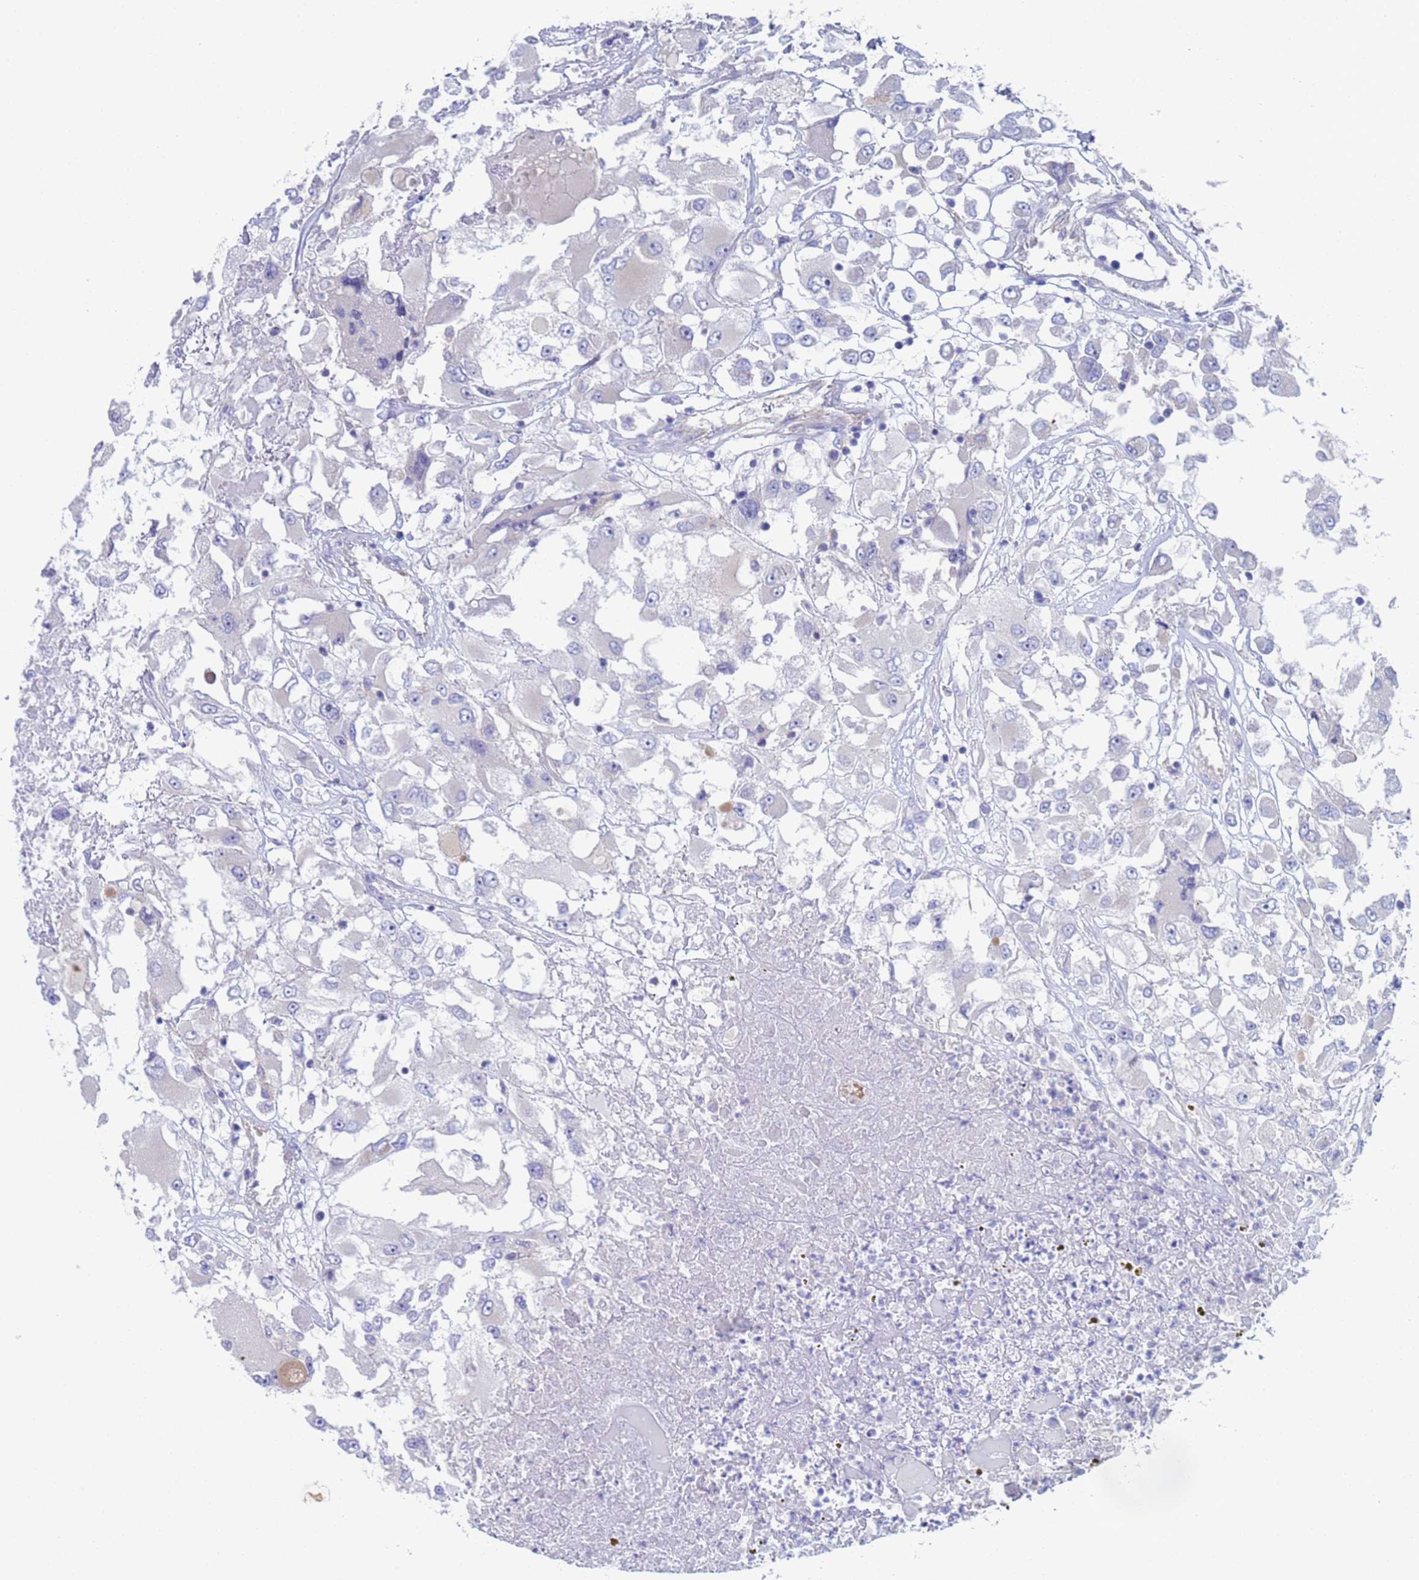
{"staining": {"intensity": "negative", "quantity": "none", "location": "none"}, "tissue": "renal cancer", "cell_type": "Tumor cells", "image_type": "cancer", "snomed": [{"axis": "morphology", "description": "Adenocarcinoma, NOS"}, {"axis": "topography", "description": "Kidney"}], "caption": "Renal adenocarcinoma stained for a protein using IHC reveals no positivity tumor cells.", "gene": "PET117", "patient": {"sex": "female", "age": 52}}